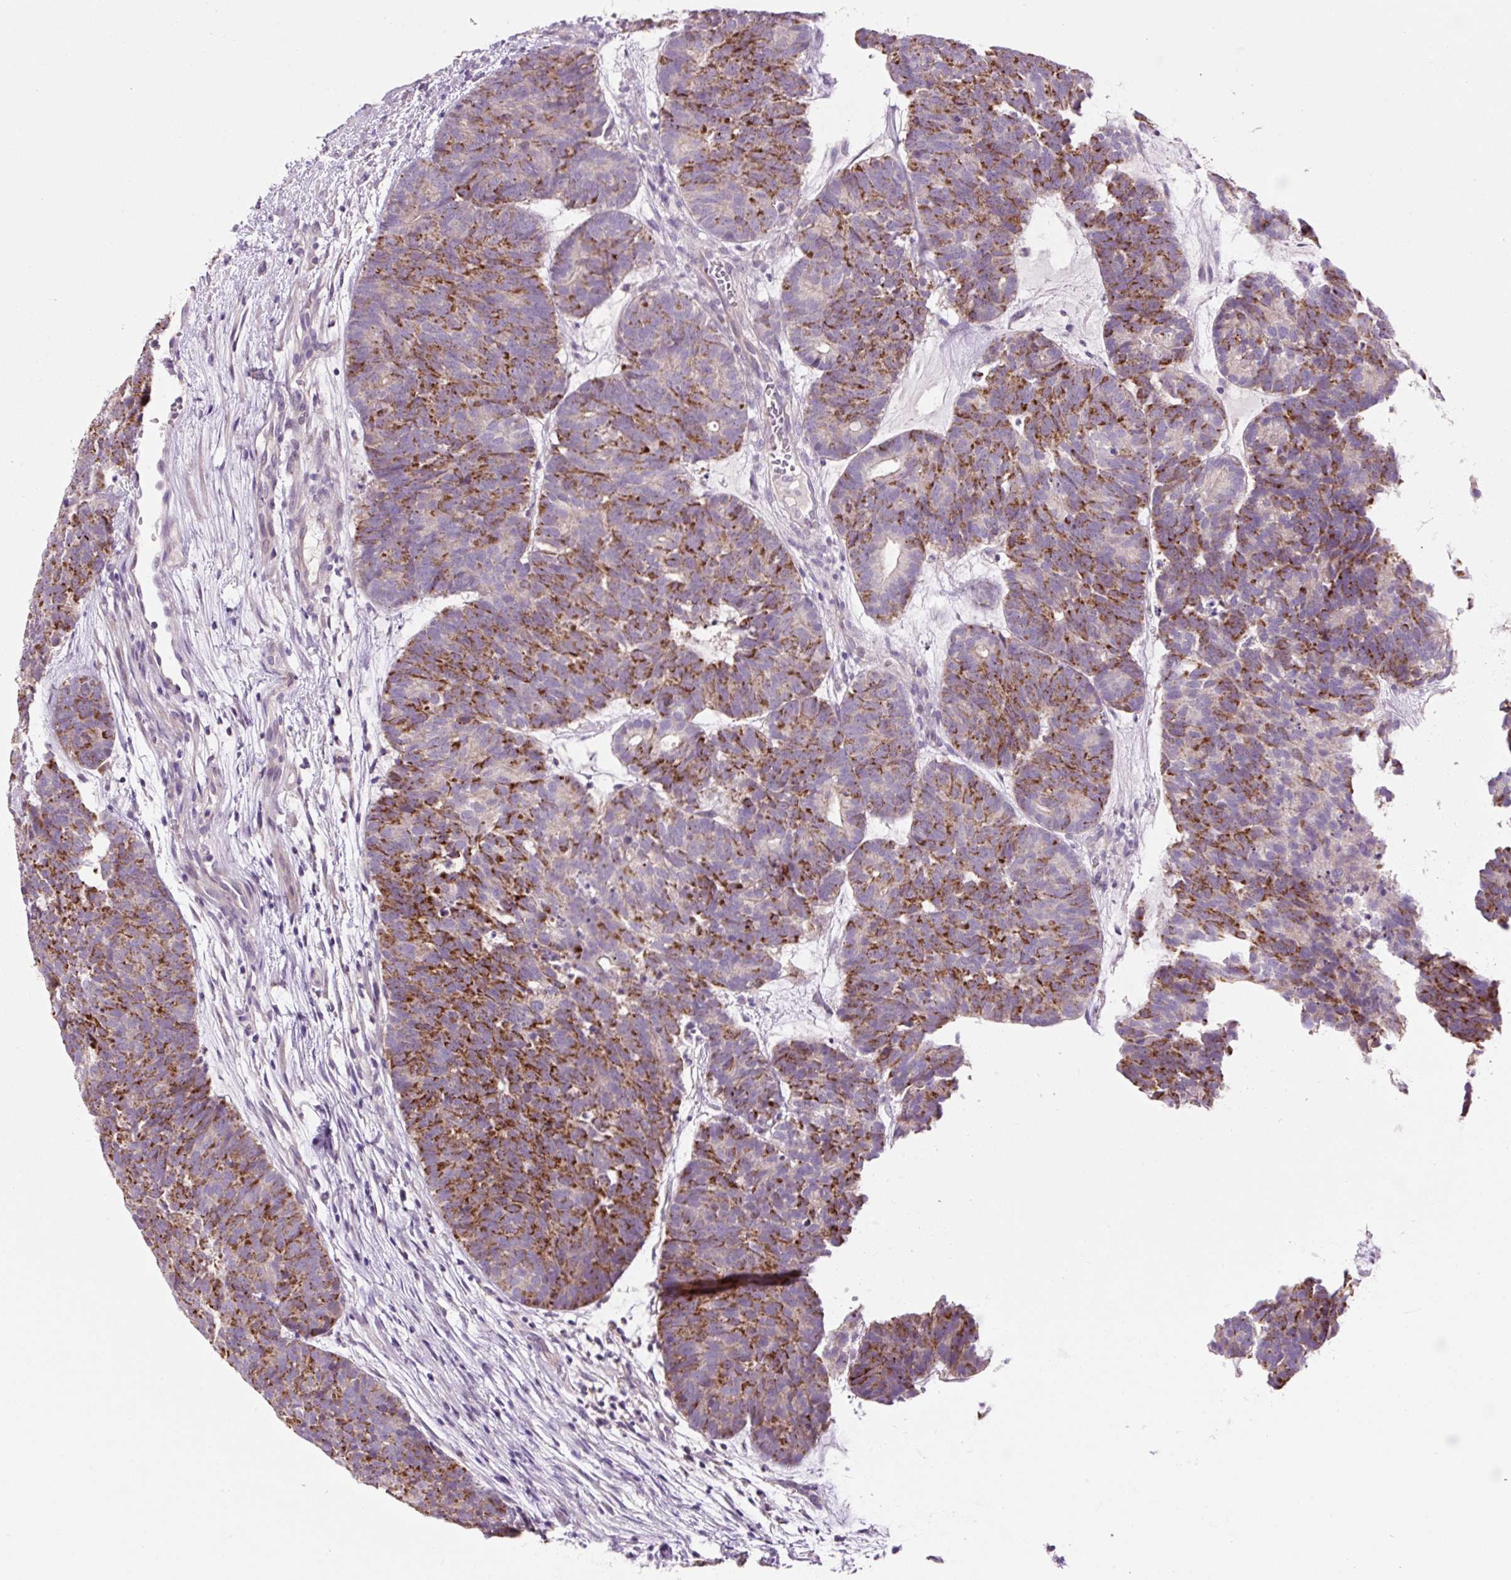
{"staining": {"intensity": "strong", "quantity": "25%-75%", "location": "cytoplasmic/membranous"}, "tissue": "head and neck cancer", "cell_type": "Tumor cells", "image_type": "cancer", "snomed": [{"axis": "morphology", "description": "Adenocarcinoma, NOS"}, {"axis": "topography", "description": "Head-Neck"}], "caption": "Immunohistochemical staining of head and neck adenocarcinoma shows high levels of strong cytoplasmic/membranous protein positivity in approximately 25%-75% of tumor cells. (DAB (3,3'-diaminobenzidine) IHC, brown staining for protein, blue staining for nuclei).", "gene": "OGDHL", "patient": {"sex": "female", "age": 81}}